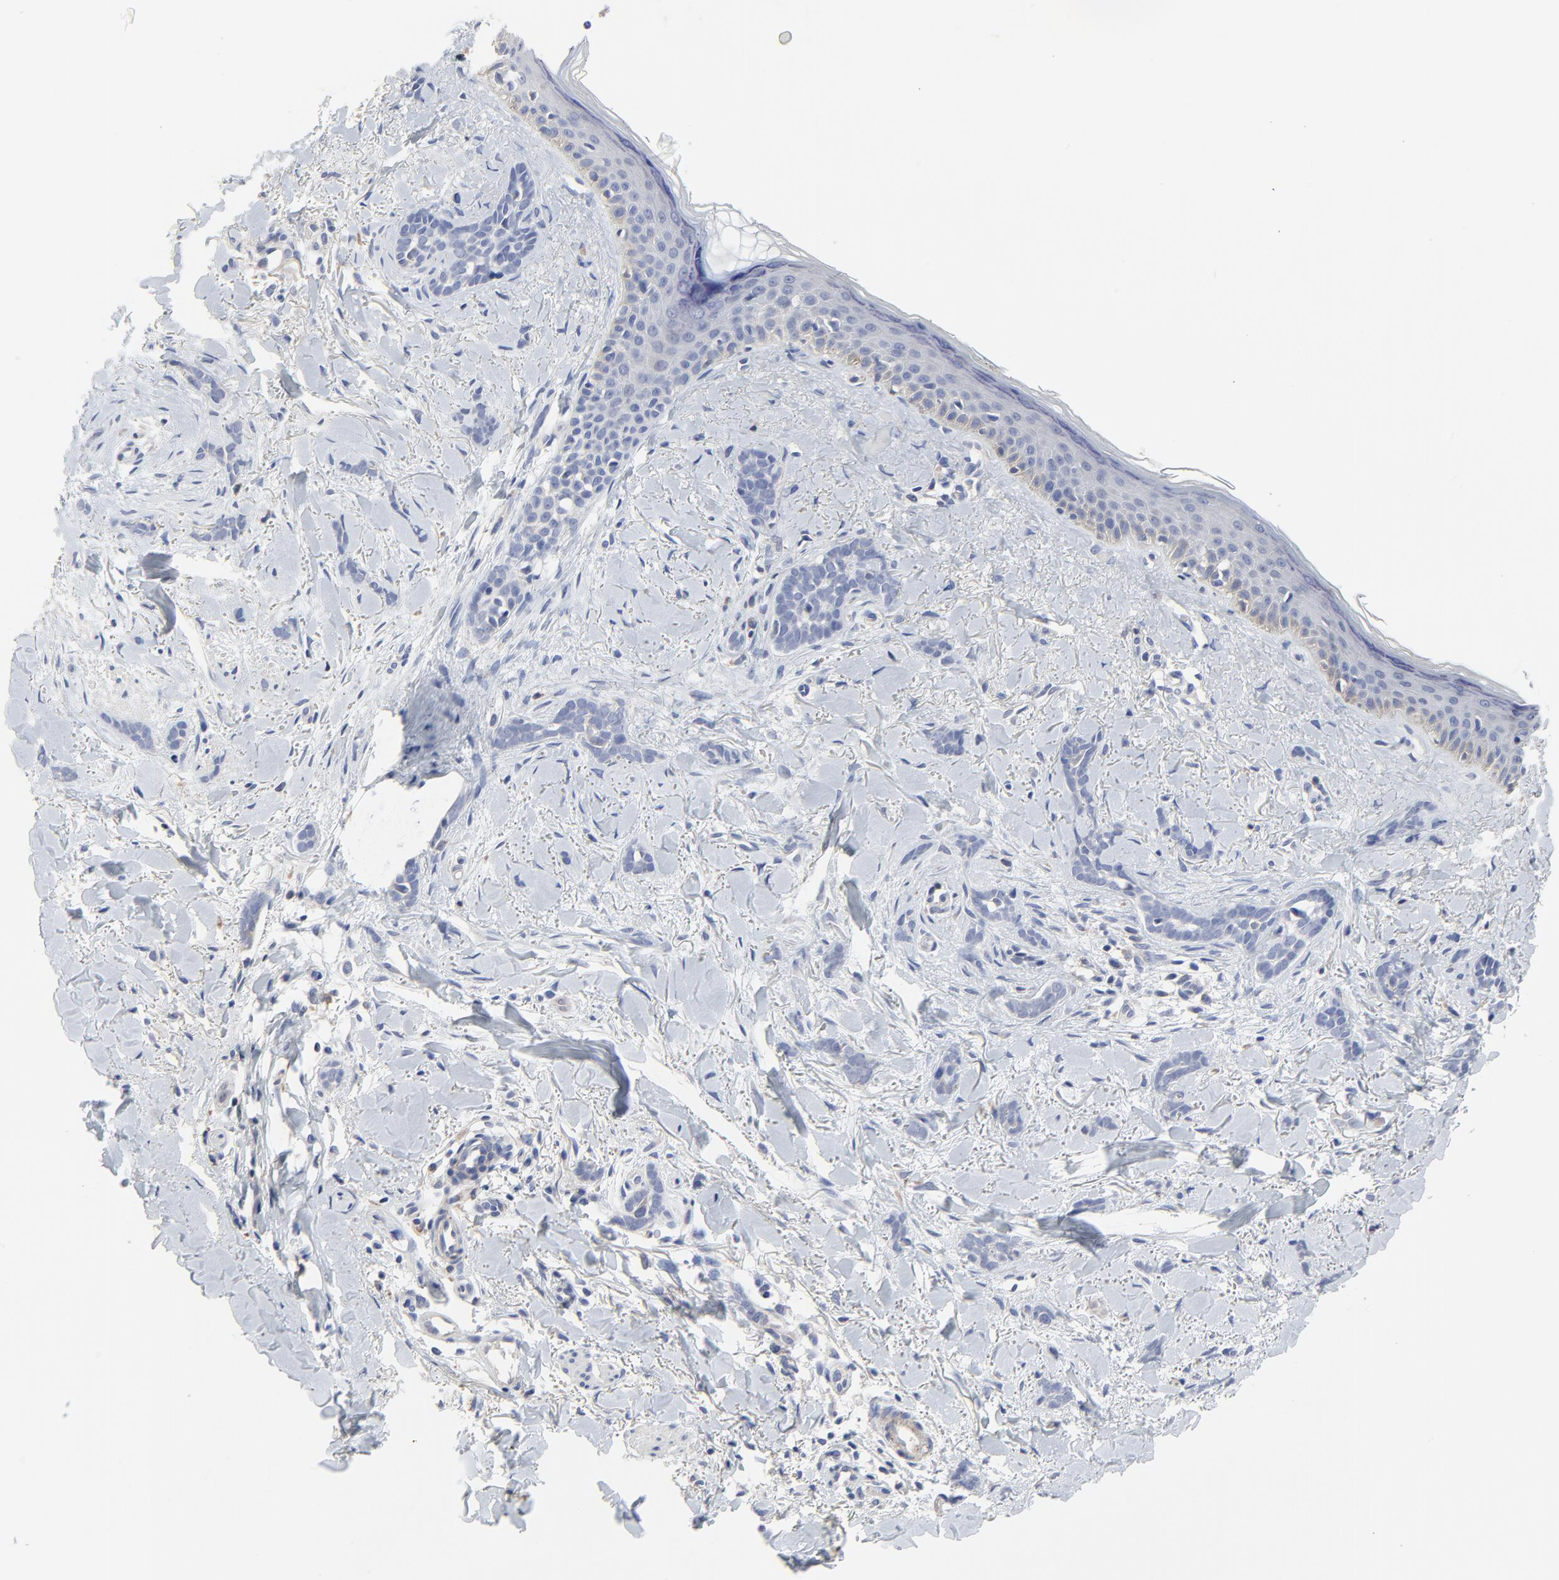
{"staining": {"intensity": "negative", "quantity": "none", "location": "none"}, "tissue": "skin cancer", "cell_type": "Tumor cells", "image_type": "cancer", "snomed": [{"axis": "morphology", "description": "Basal cell carcinoma"}, {"axis": "topography", "description": "Skin"}], "caption": "DAB (3,3'-diaminobenzidine) immunohistochemical staining of human skin cancer displays no significant staining in tumor cells.", "gene": "DHRSX", "patient": {"sex": "female", "age": 37}}